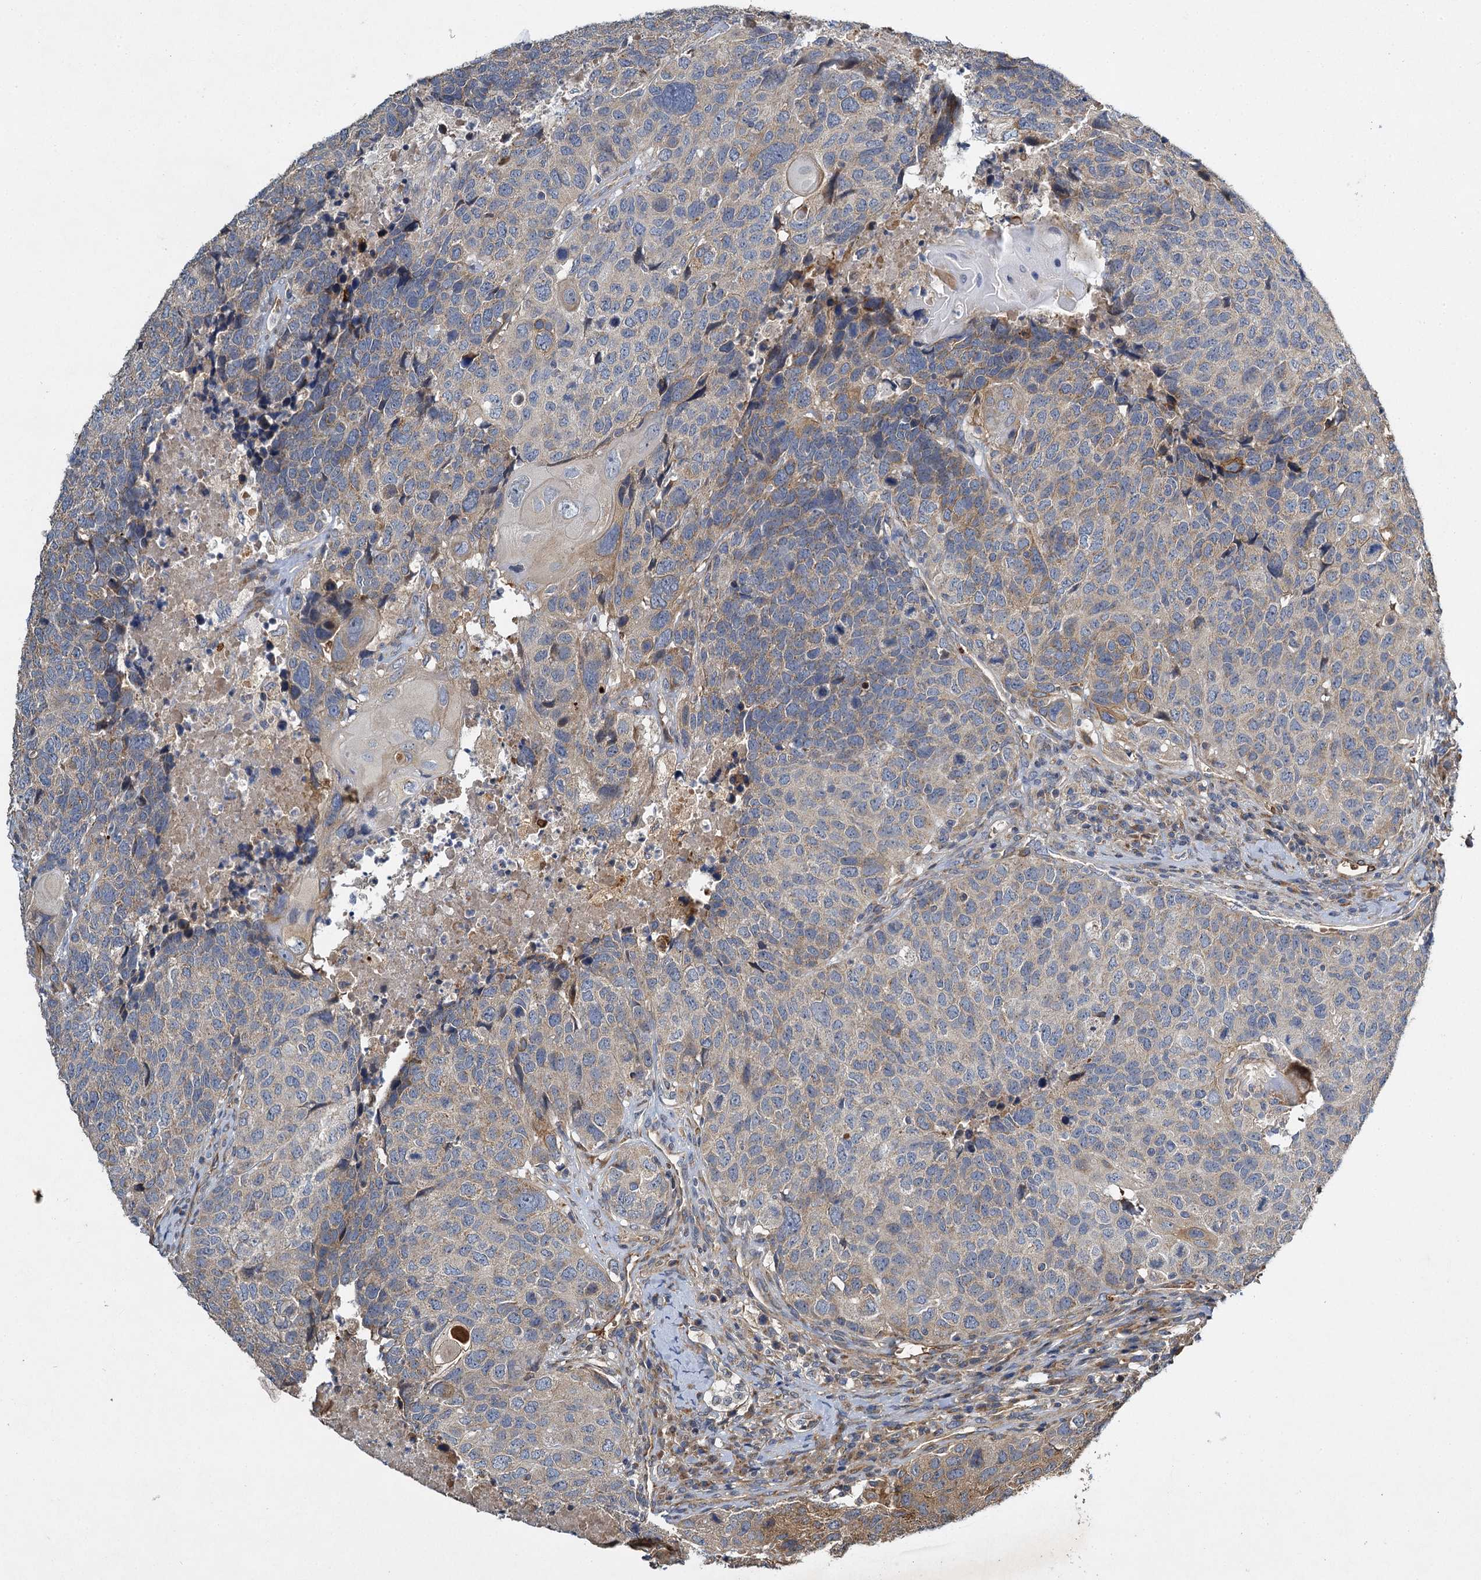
{"staining": {"intensity": "weak", "quantity": "<25%", "location": "cytoplasmic/membranous"}, "tissue": "head and neck cancer", "cell_type": "Tumor cells", "image_type": "cancer", "snomed": [{"axis": "morphology", "description": "Squamous cell carcinoma, NOS"}, {"axis": "topography", "description": "Head-Neck"}], "caption": "Image shows no protein staining in tumor cells of squamous cell carcinoma (head and neck) tissue.", "gene": "BCS1L", "patient": {"sex": "male", "age": 66}}